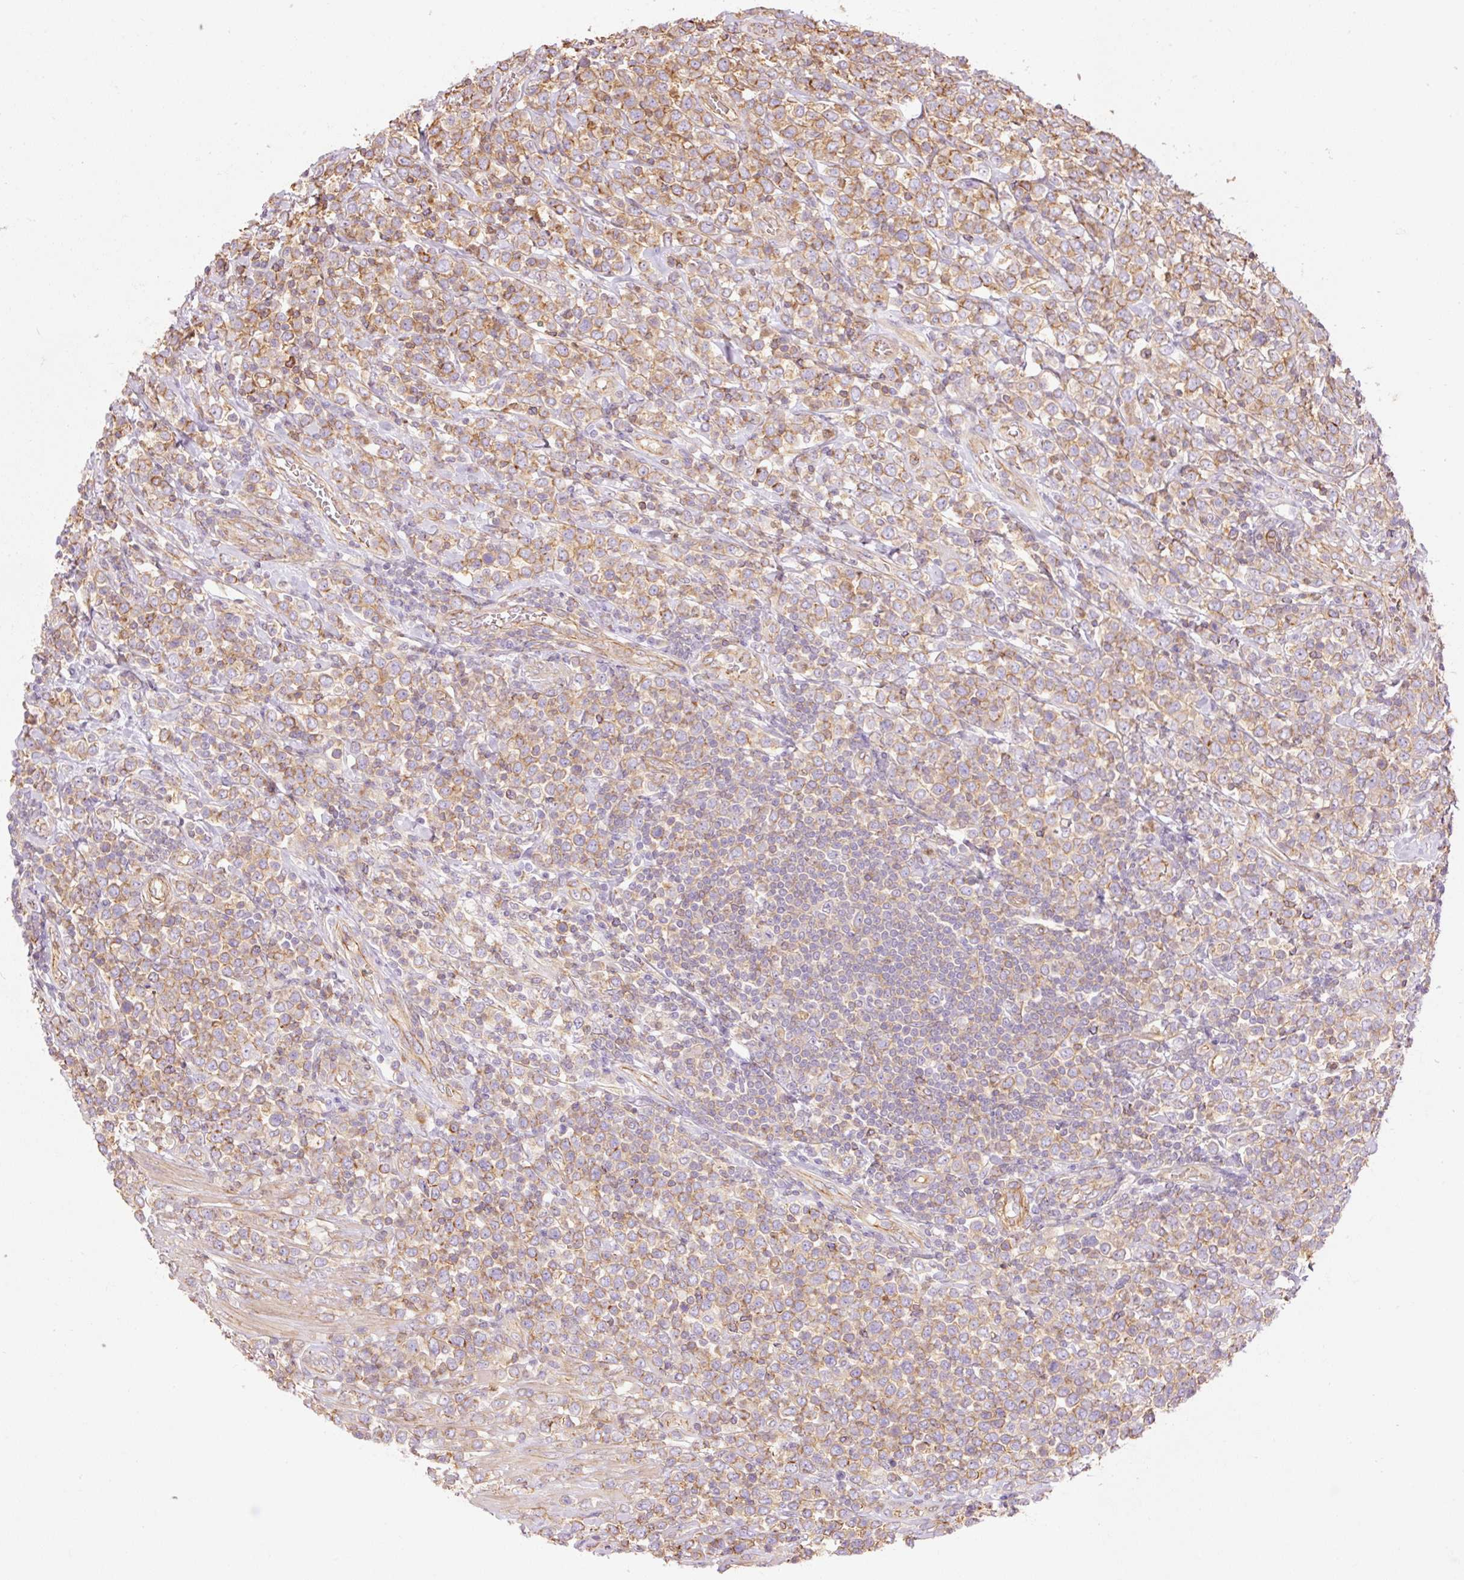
{"staining": {"intensity": "weak", "quantity": ">75%", "location": "cytoplasmic/membranous"}, "tissue": "lymphoma", "cell_type": "Tumor cells", "image_type": "cancer", "snomed": [{"axis": "morphology", "description": "Malignant lymphoma, non-Hodgkin's type, High grade"}, {"axis": "topography", "description": "Soft tissue"}], "caption": "About >75% of tumor cells in human lymphoma show weak cytoplasmic/membranous protein positivity as visualized by brown immunohistochemical staining.", "gene": "PPP1R1B", "patient": {"sex": "female", "age": 56}}